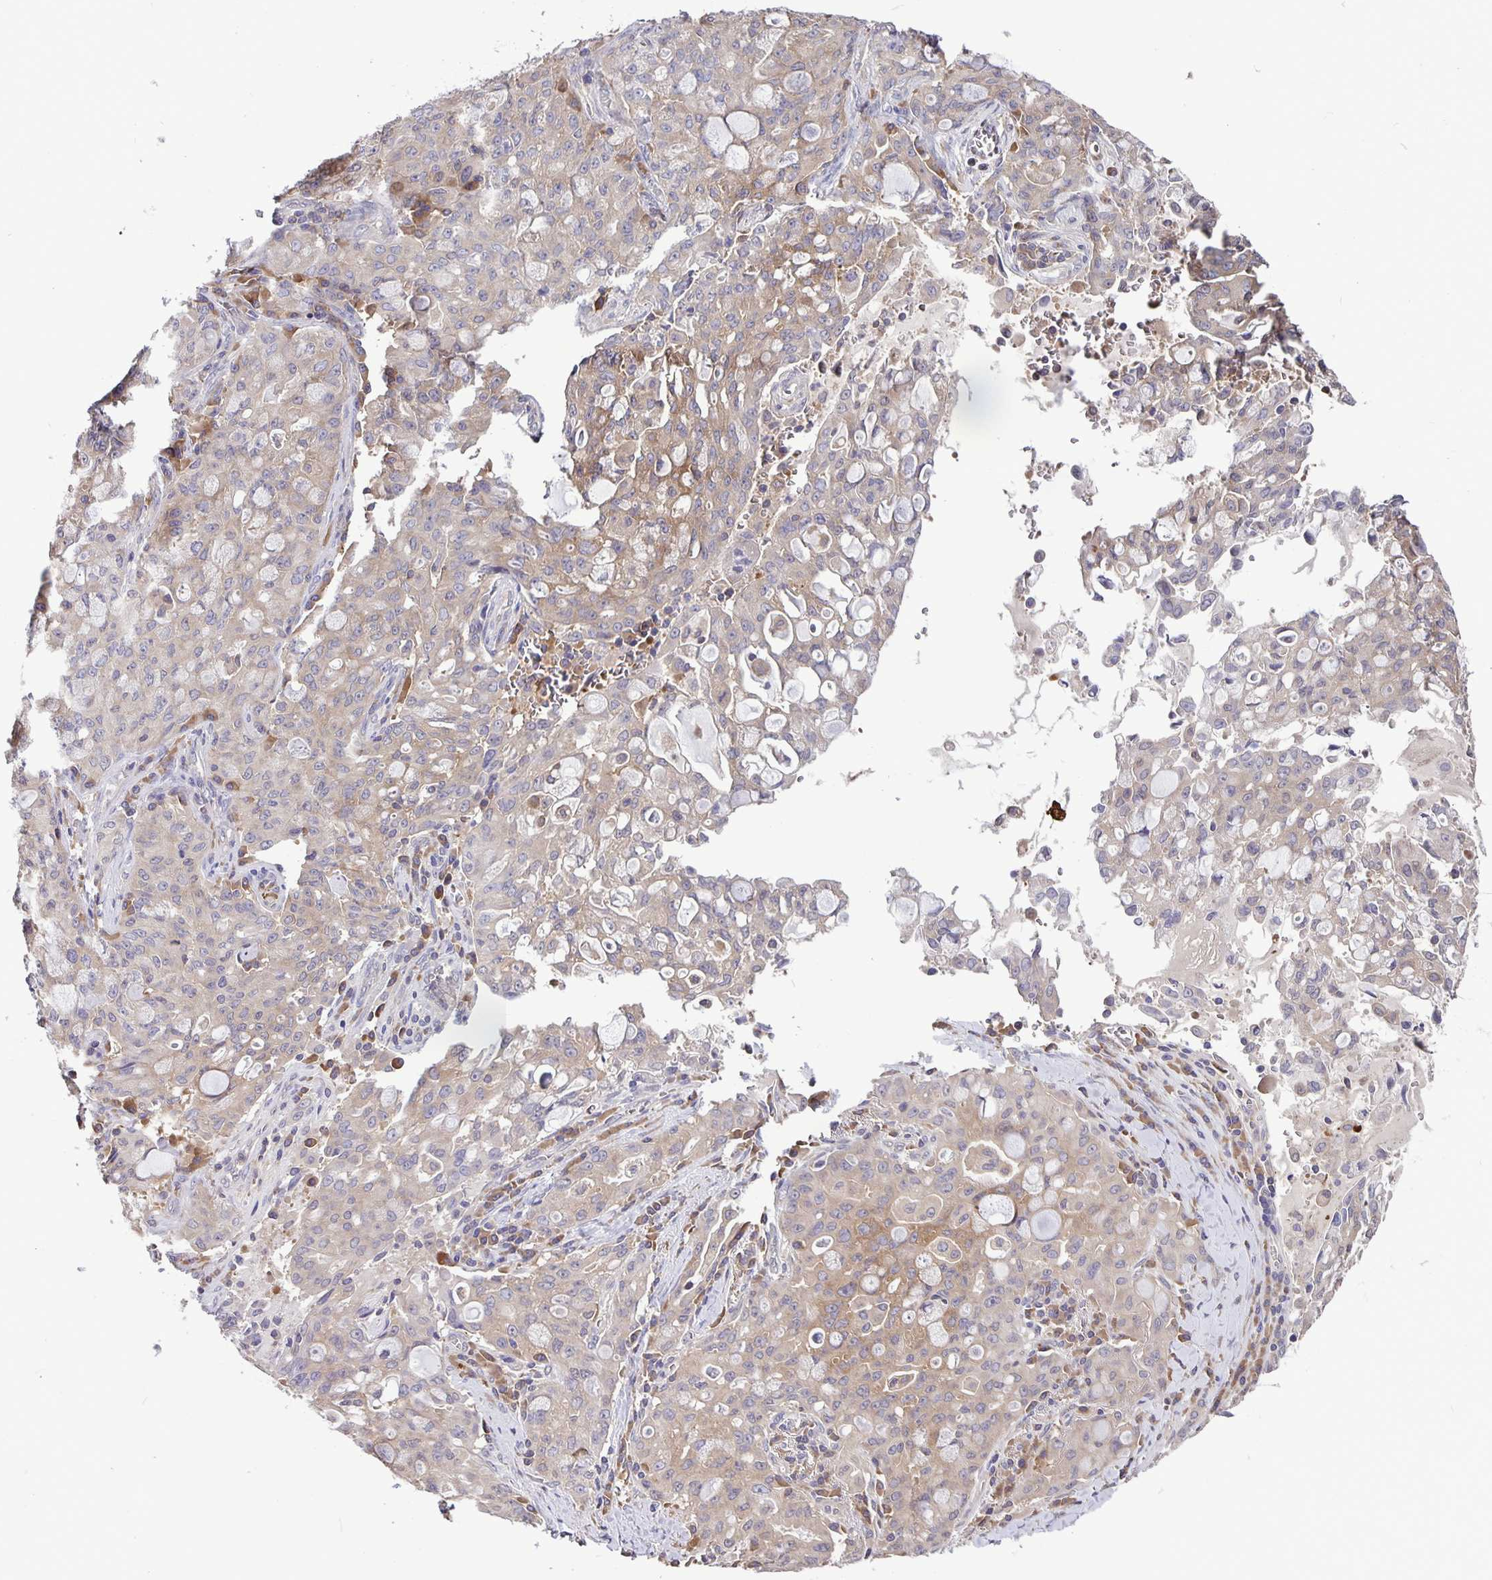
{"staining": {"intensity": "weak", "quantity": "<25%", "location": "cytoplasmic/membranous"}, "tissue": "lung cancer", "cell_type": "Tumor cells", "image_type": "cancer", "snomed": [{"axis": "morphology", "description": "Adenocarcinoma, NOS"}, {"axis": "topography", "description": "Lung"}], "caption": "This is an IHC photomicrograph of lung cancer. There is no staining in tumor cells.", "gene": "FEM1C", "patient": {"sex": "female", "age": 44}}